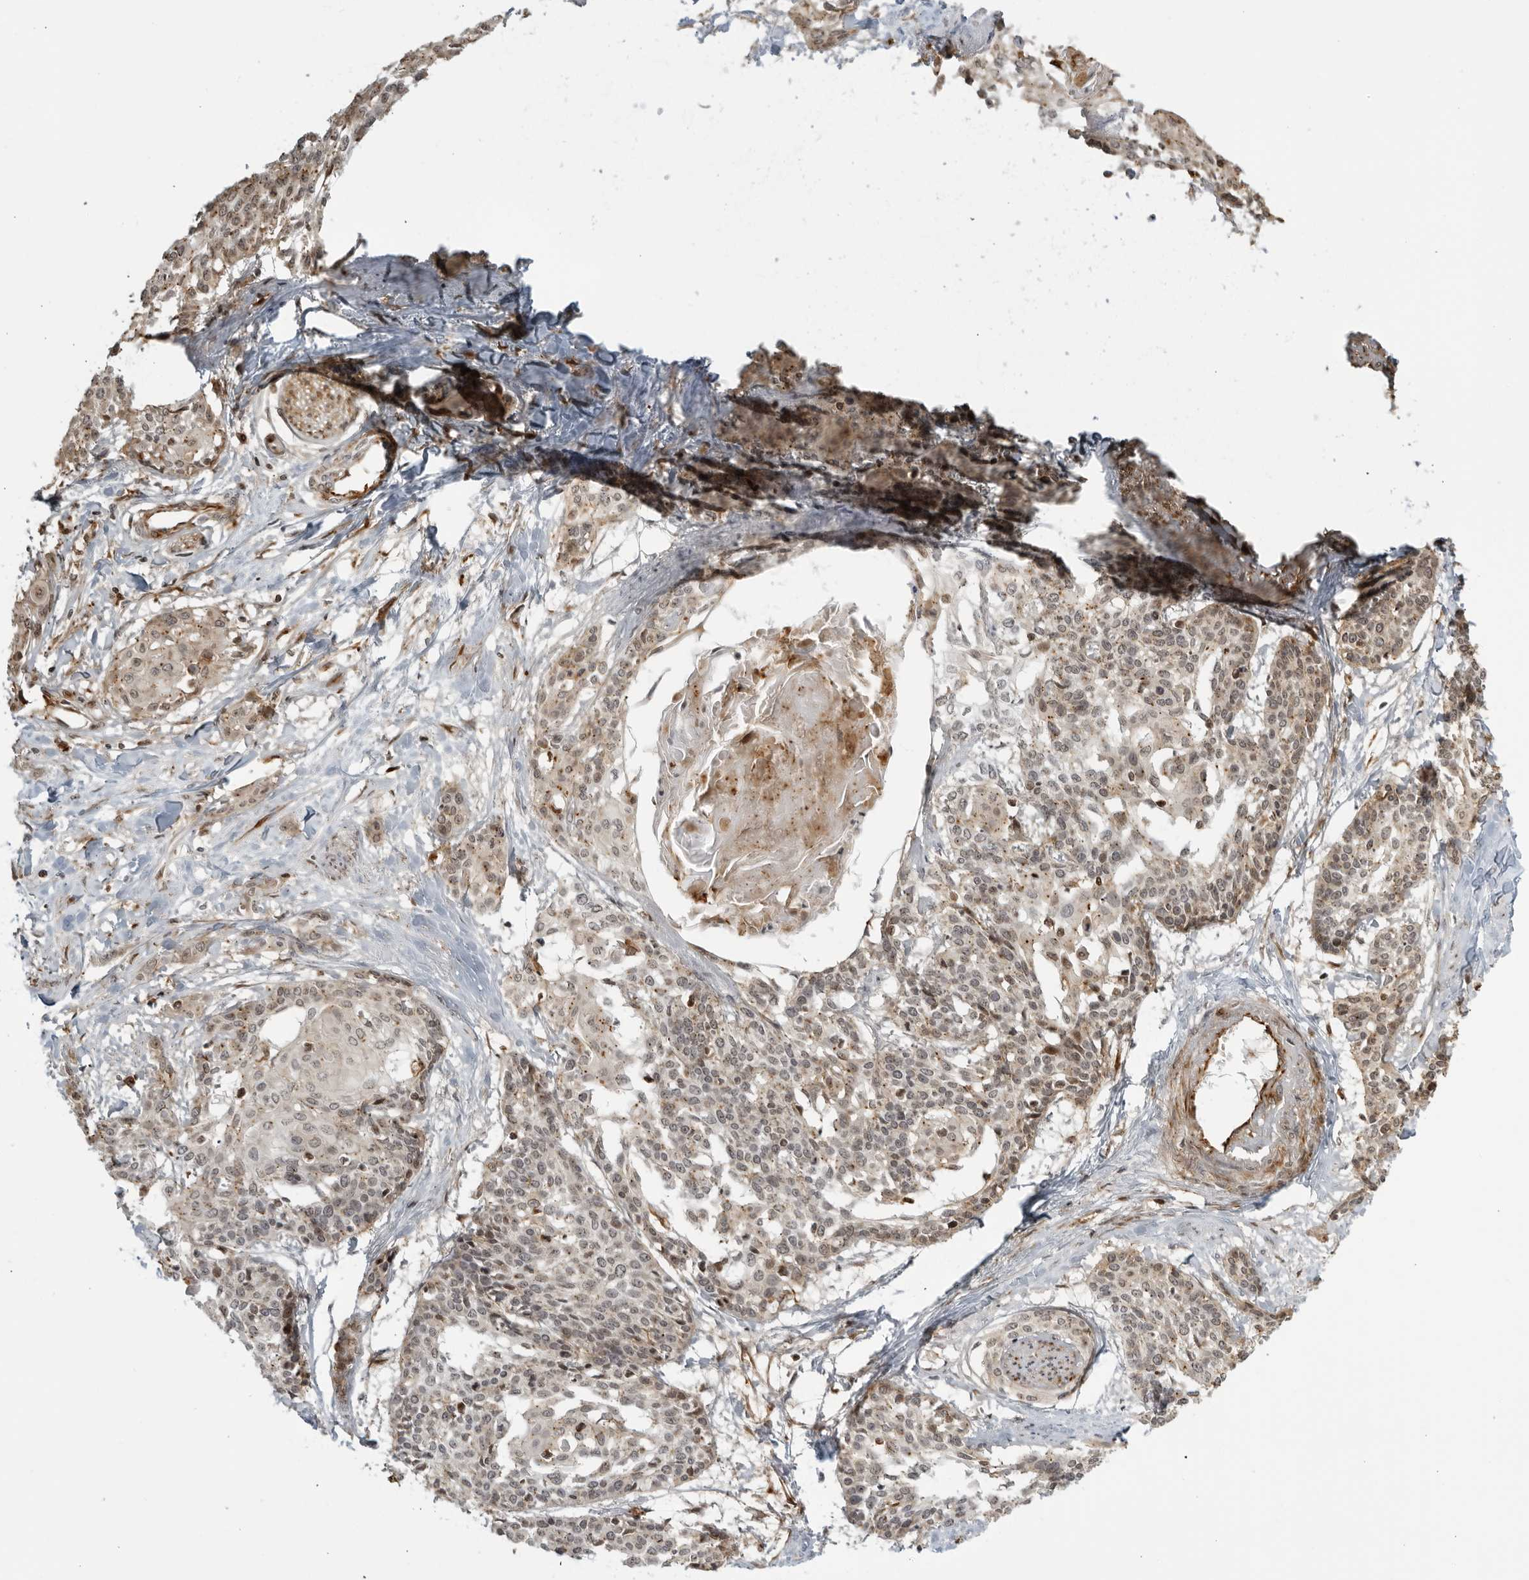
{"staining": {"intensity": "weak", "quantity": "25%-75%", "location": "cytoplasmic/membranous,nuclear"}, "tissue": "cervical cancer", "cell_type": "Tumor cells", "image_type": "cancer", "snomed": [{"axis": "morphology", "description": "Squamous cell carcinoma, NOS"}, {"axis": "topography", "description": "Cervix"}], "caption": "IHC histopathology image of neoplastic tissue: cervical cancer (squamous cell carcinoma) stained using immunohistochemistry reveals low levels of weak protein expression localized specifically in the cytoplasmic/membranous and nuclear of tumor cells, appearing as a cytoplasmic/membranous and nuclear brown color.", "gene": "TCF21", "patient": {"sex": "female", "age": 57}}